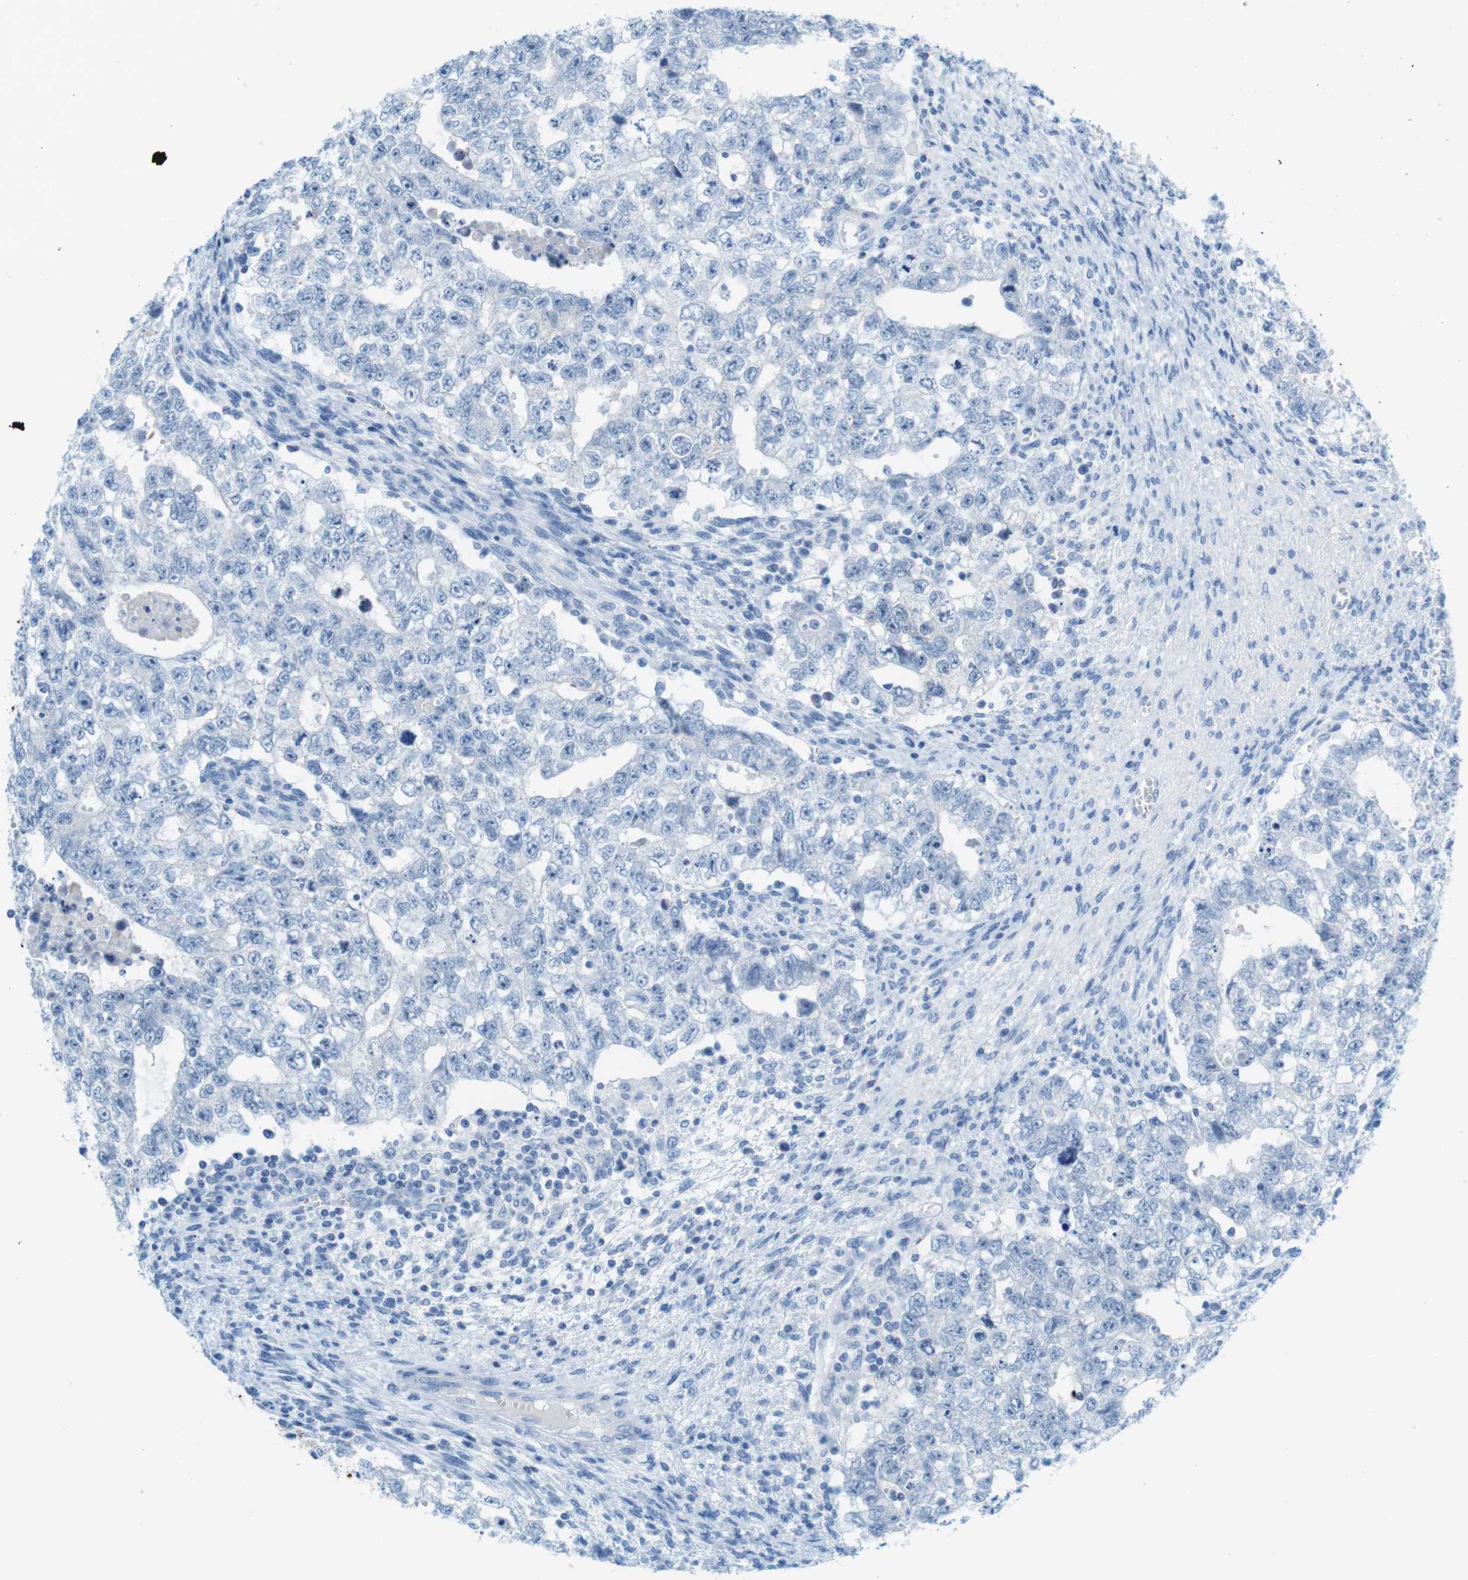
{"staining": {"intensity": "negative", "quantity": "none", "location": "none"}, "tissue": "testis cancer", "cell_type": "Tumor cells", "image_type": "cancer", "snomed": [{"axis": "morphology", "description": "Seminoma, NOS"}, {"axis": "morphology", "description": "Carcinoma, Embryonal, NOS"}, {"axis": "topography", "description": "Testis"}], "caption": "Tumor cells are negative for brown protein staining in embryonal carcinoma (testis). (DAB immunohistochemistry (IHC), high magnification).", "gene": "GAP43", "patient": {"sex": "male", "age": 38}}